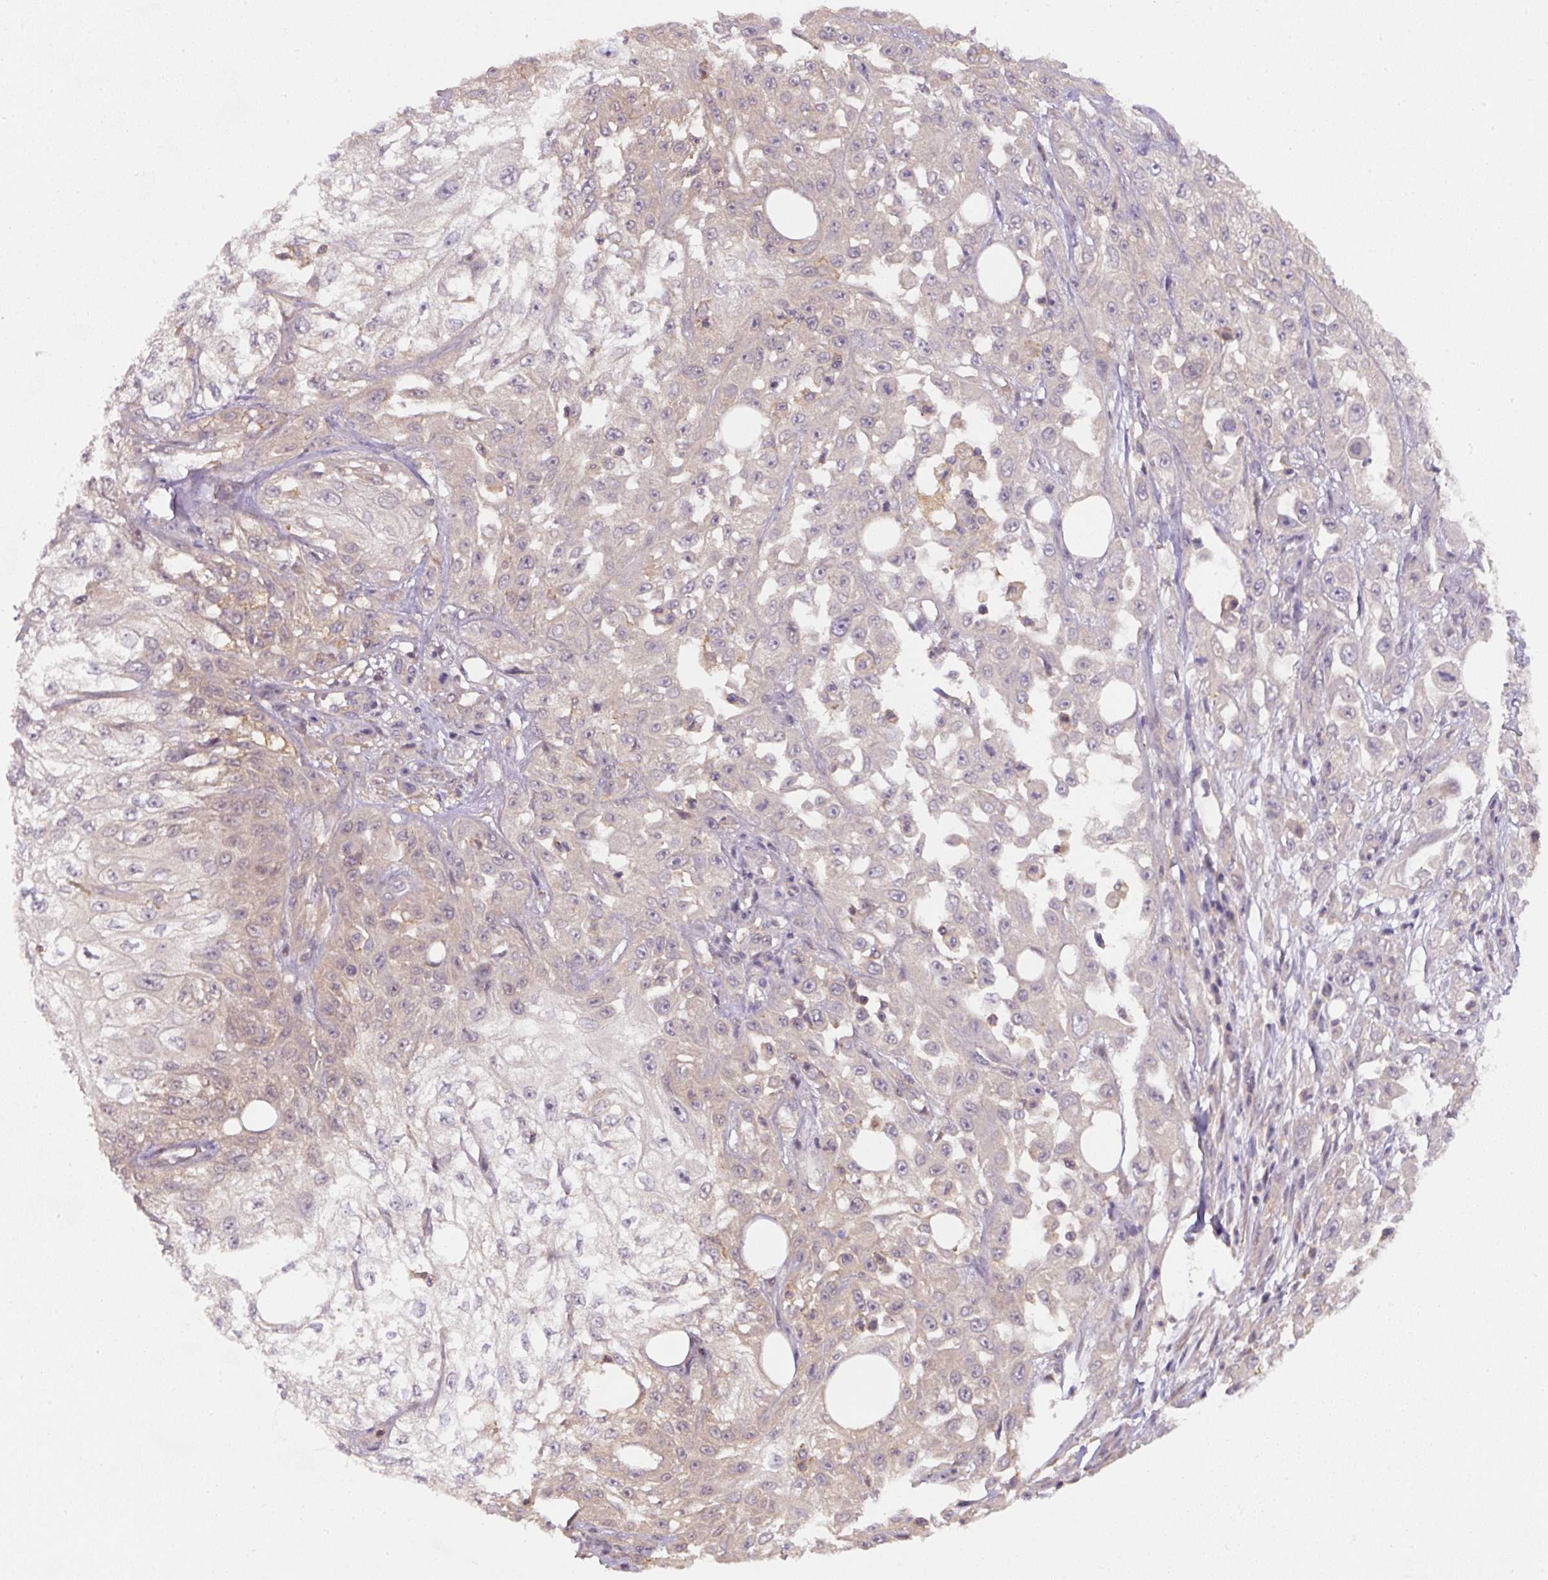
{"staining": {"intensity": "weak", "quantity": "<25%", "location": "cytoplasmic/membranous"}, "tissue": "skin cancer", "cell_type": "Tumor cells", "image_type": "cancer", "snomed": [{"axis": "morphology", "description": "Squamous cell carcinoma, NOS"}, {"axis": "morphology", "description": "Squamous cell carcinoma, metastatic, NOS"}, {"axis": "topography", "description": "Skin"}, {"axis": "topography", "description": "Lymph node"}], "caption": "Immunohistochemistry image of neoplastic tissue: human skin squamous cell carcinoma stained with DAB shows no significant protein expression in tumor cells.", "gene": "ST13", "patient": {"sex": "male", "age": 75}}